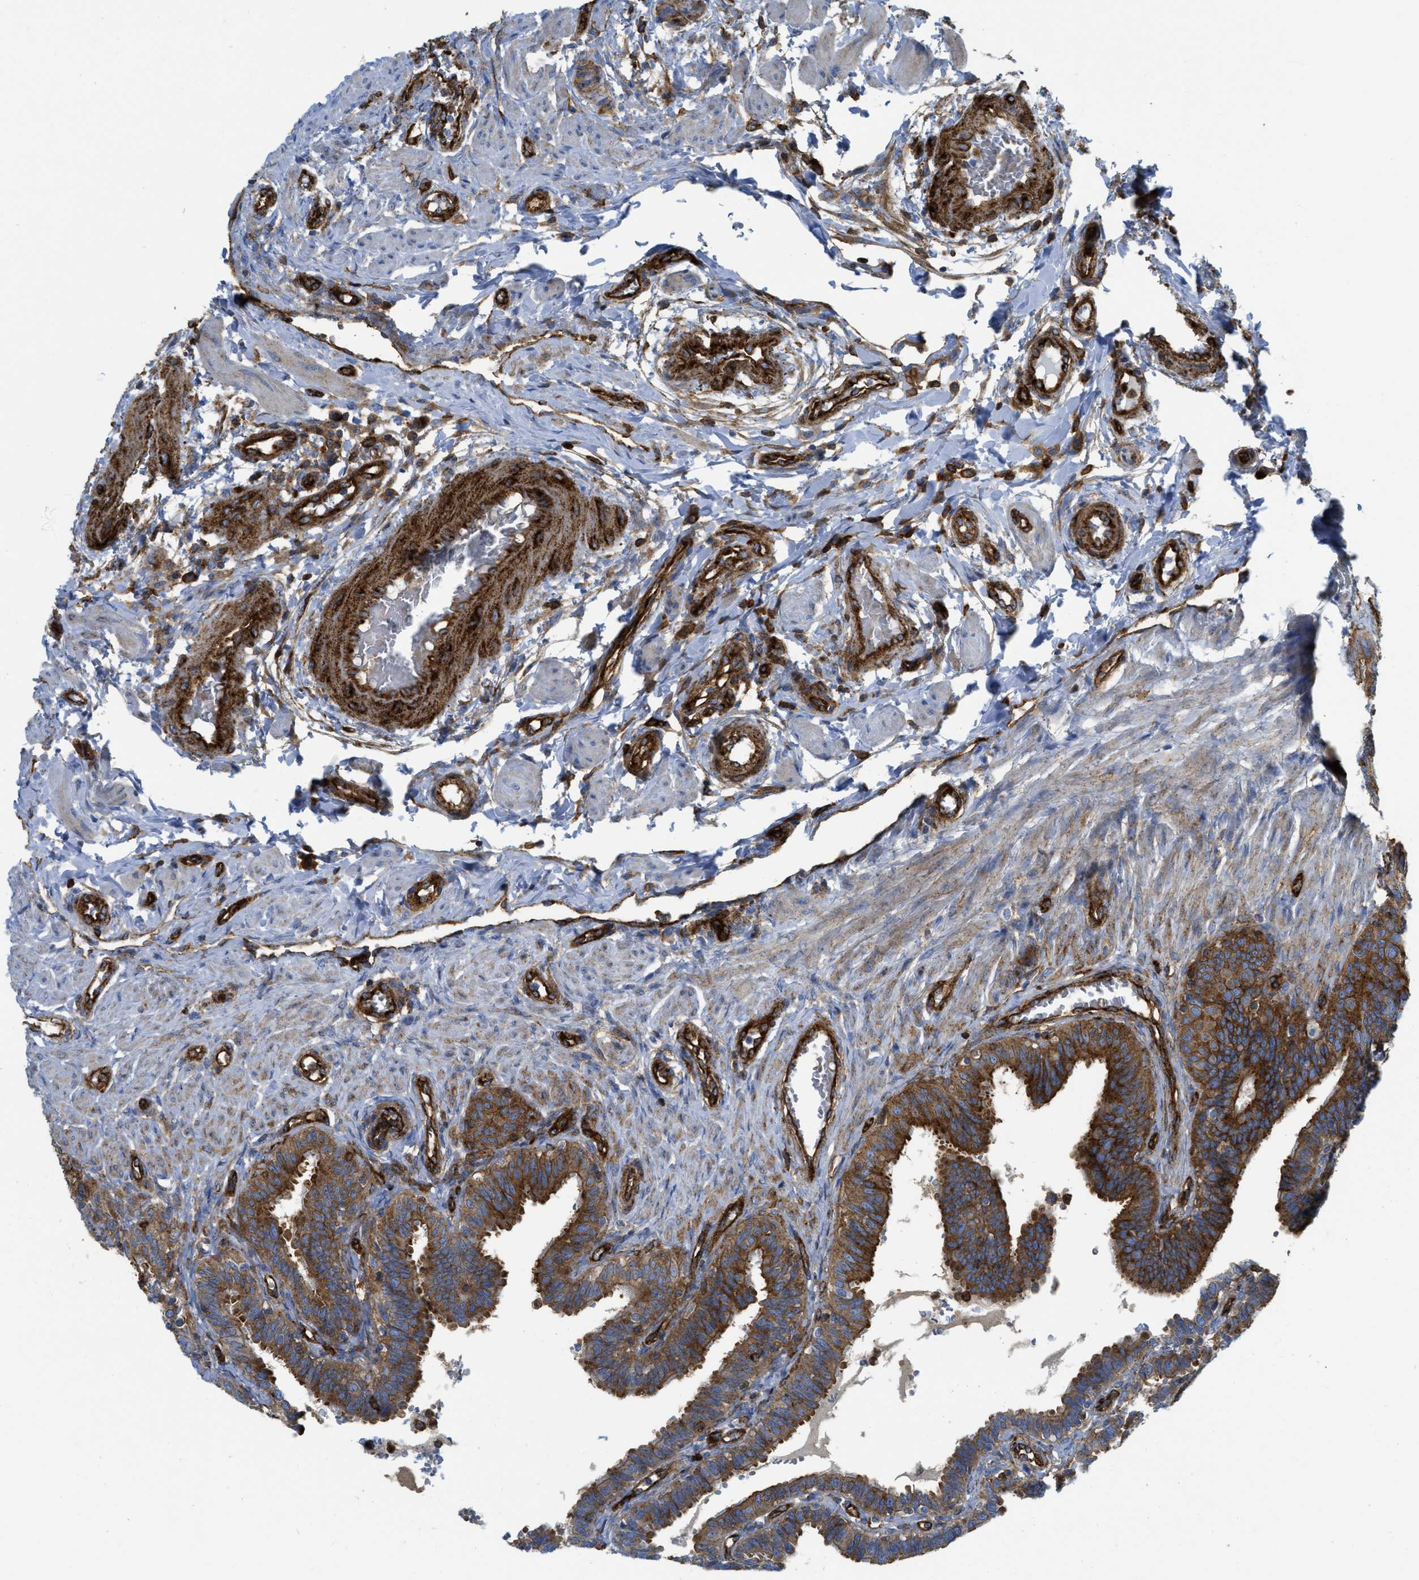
{"staining": {"intensity": "strong", "quantity": ">75%", "location": "cytoplasmic/membranous"}, "tissue": "fallopian tube", "cell_type": "Glandular cells", "image_type": "normal", "snomed": [{"axis": "morphology", "description": "Normal tissue, NOS"}, {"axis": "topography", "description": "Fallopian tube"}, {"axis": "topography", "description": "Placenta"}], "caption": "Protein staining exhibits strong cytoplasmic/membranous positivity in about >75% of glandular cells in normal fallopian tube. Nuclei are stained in blue.", "gene": "HIP1", "patient": {"sex": "female", "age": 34}}